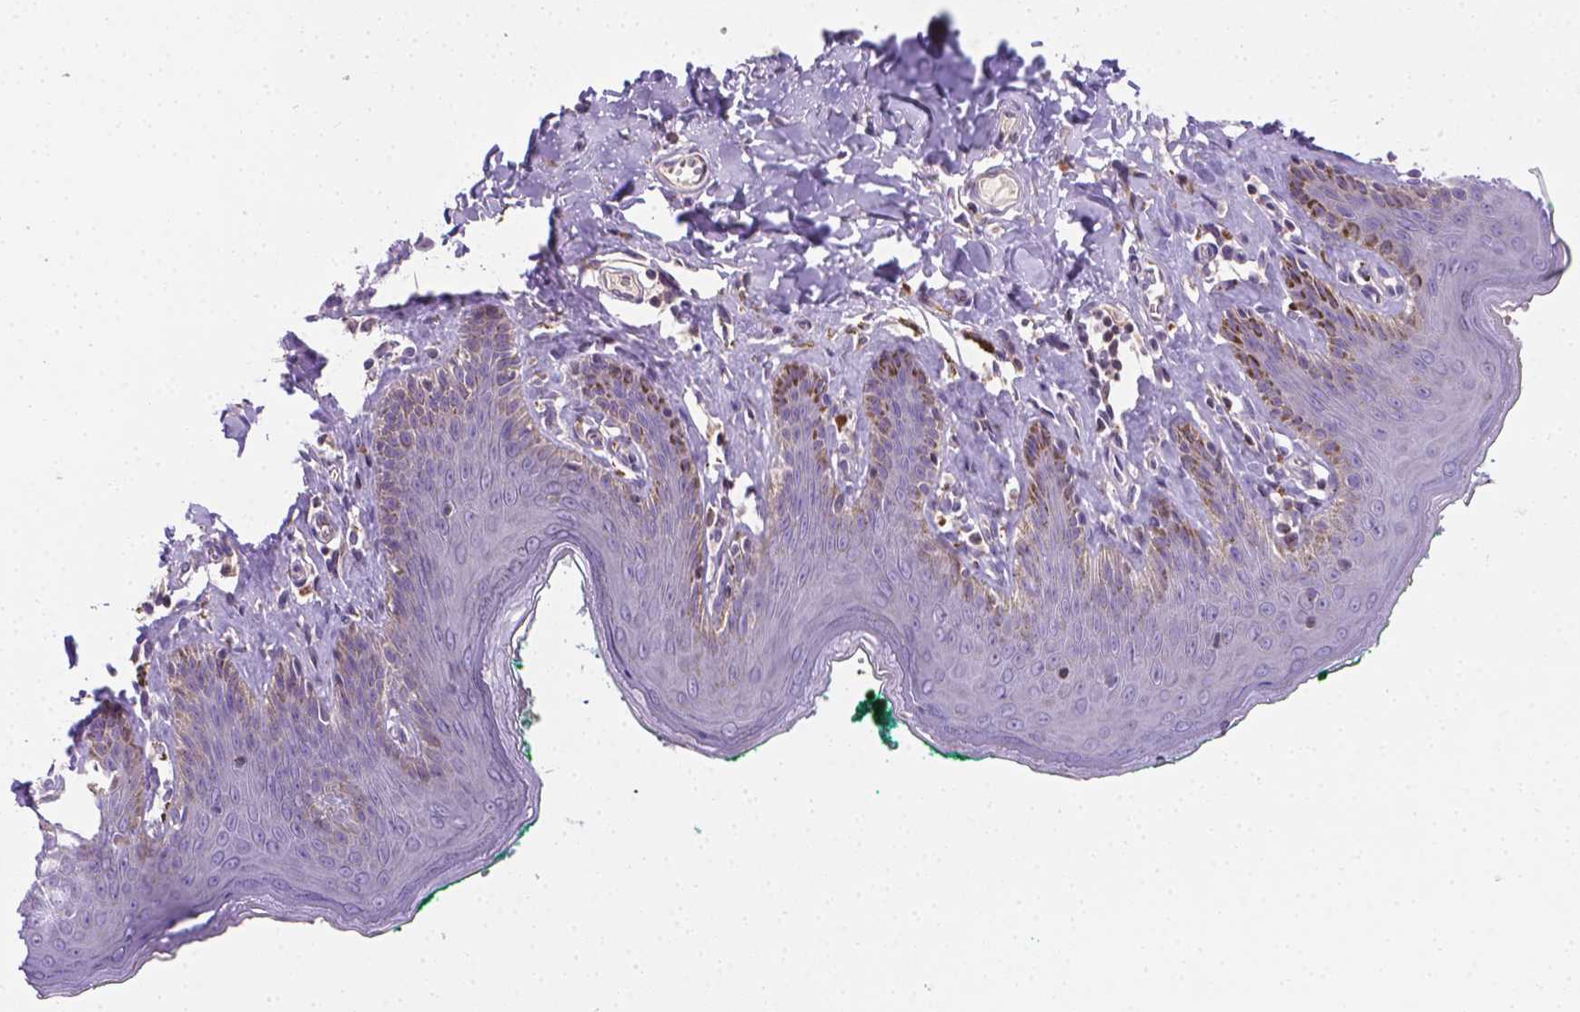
{"staining": {"intensity": "negative", "quantity": "none", "location": "none"}, "tissue": "skin", "cell_type": "Epidermal cells", "image_type": "normal", "snomed": [{"axis": "morphology", "description": "Normal tissue, NOS"}, {"axis": "topography", "description": "Vulva"}, {"axis": "topography", "description": "Peripheral nerve tissue"}], "caption": "A high-resolution histopathology image shows immunohistochemistry (IHC) staining of normal skin, which reveals no significant positivity in epidermal cells.", "gene": "TM4SF18", "patient": {"sex": "female", "age": 66}}